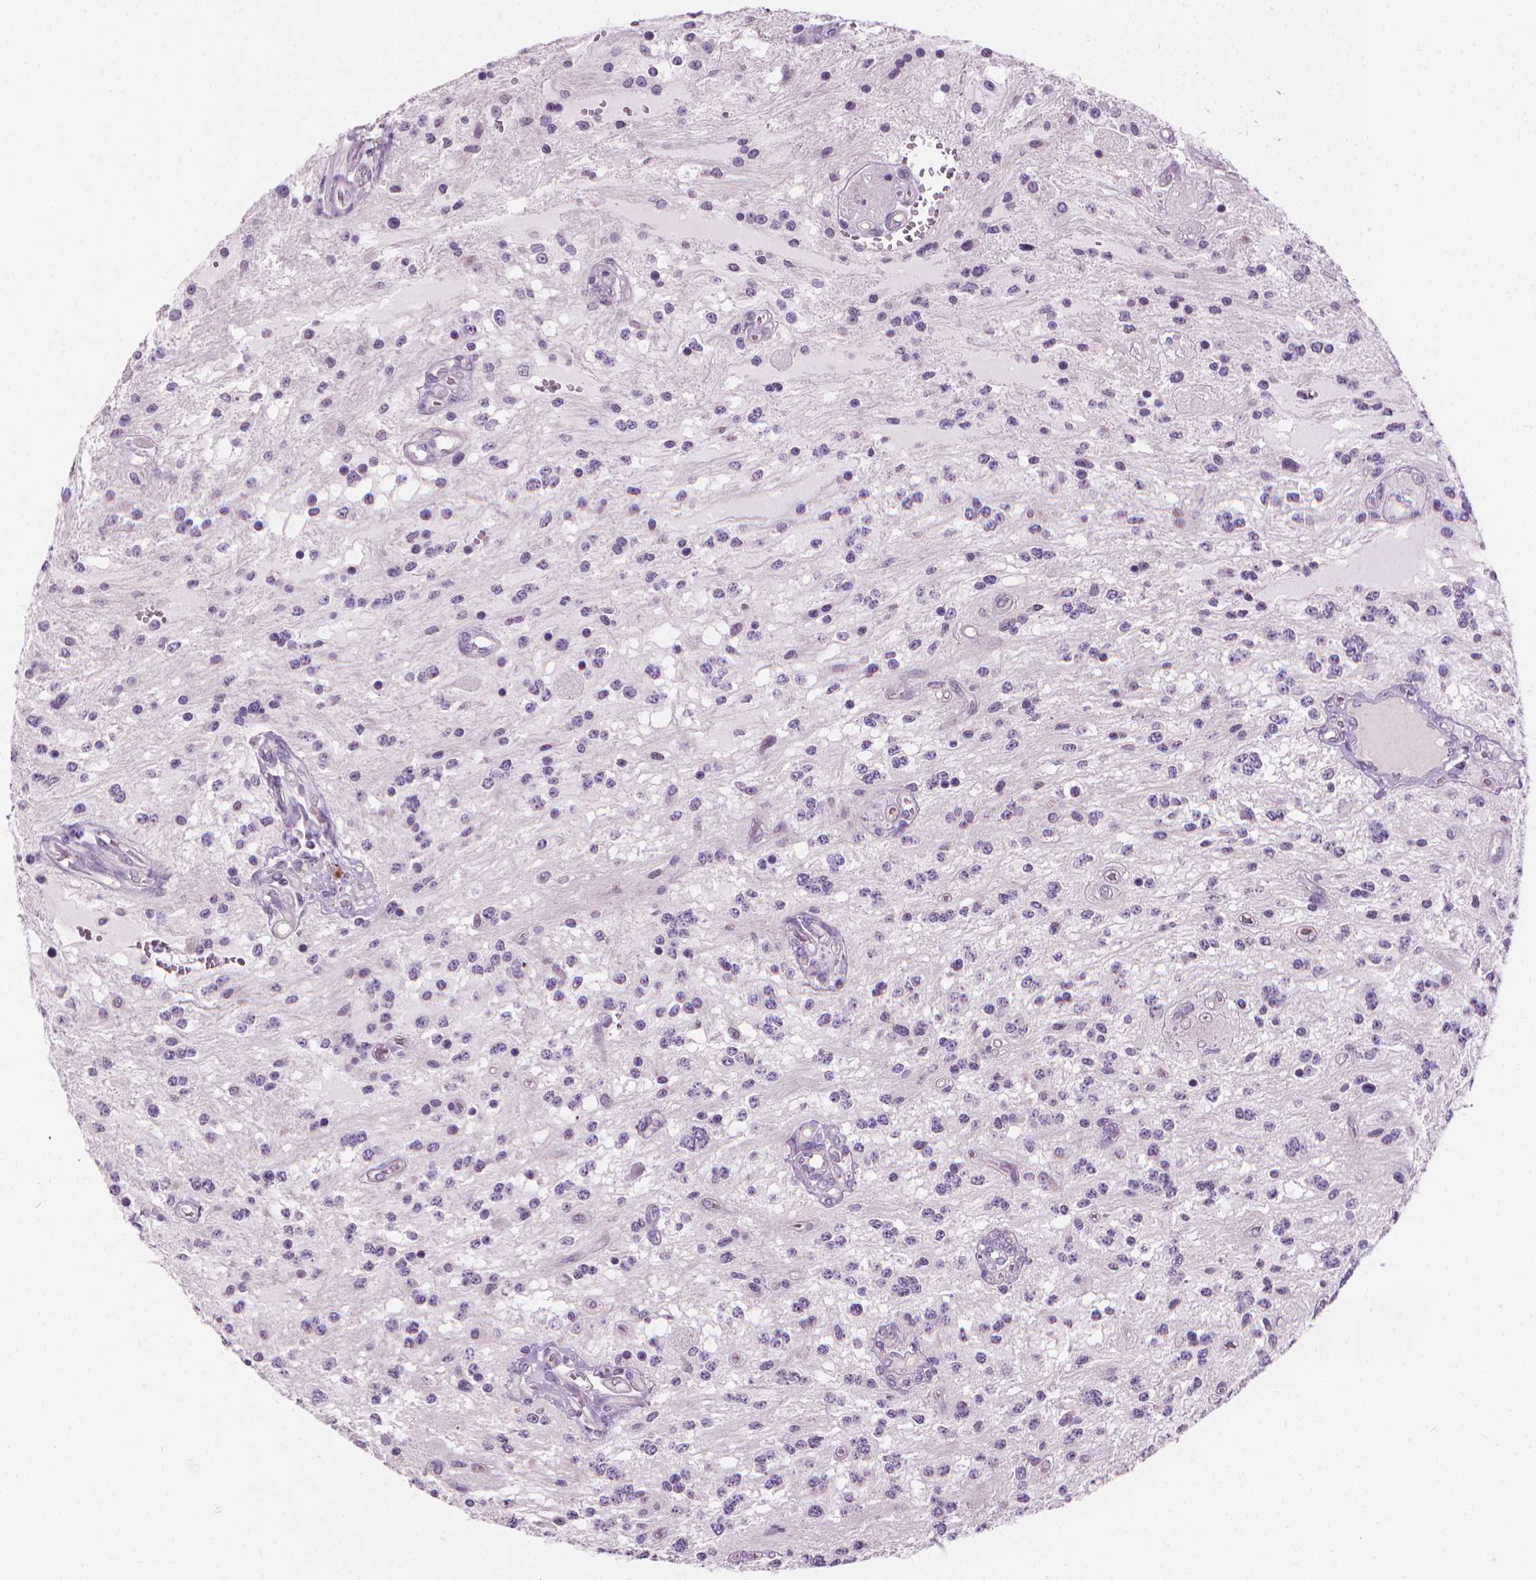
{"staining": {"intensity": "negative", "quantity": "none", "location": "none"}, "tissue": "glioma", "cell_type": "Tumor cells", "image_type": "cancer", "snomed": [{"axis": "morphology", "description": "Glioma, malignant, Low grade"}, {"axis": "topography", "description": "Cerebellum"}], "caption": "High magnification brightfield microscopy of malignant low-grade glioma stained with DAB (3,3'-diaminobenzidine) (brown) and counterstained with hematoxylin (blue): tumor cells show no significant expression. (Immunohistochemistry, brightfield microscopy, high magnification).", "gene": "CFAP126", "patient": {"sex": "female", "age": 14}}